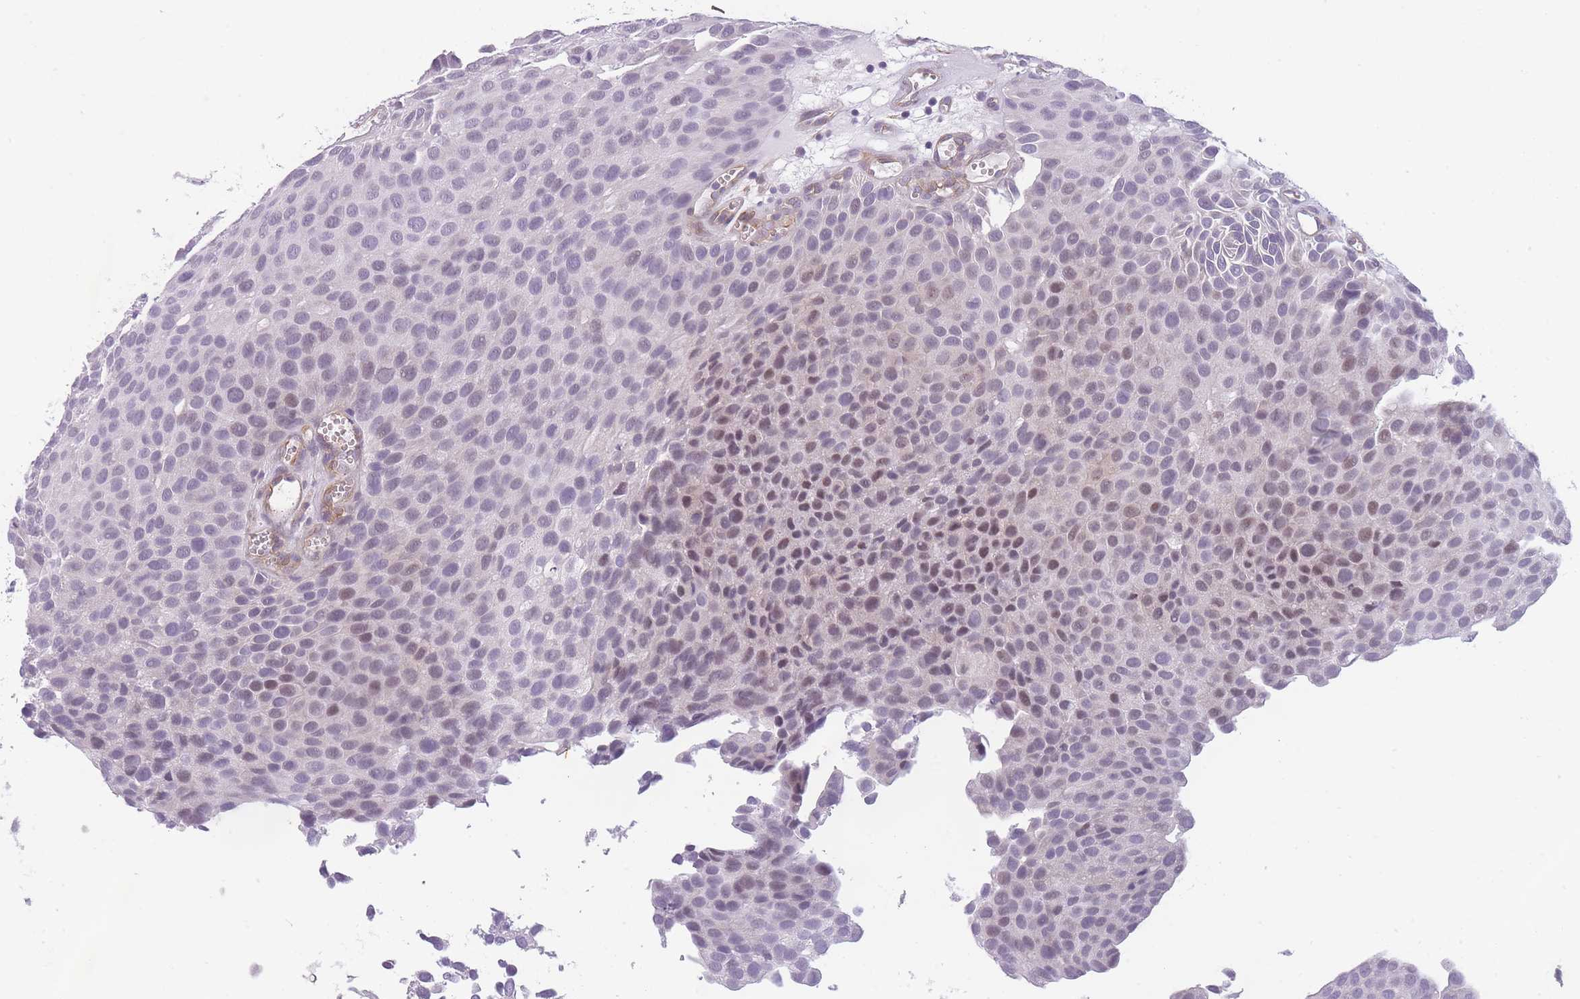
{"staining": {"intensity": "weak", "quantity": "<25%", "location": "nuclear"}, "tissue": "urothelial cancer", "cell_type": "Tumor cells", "image_type": "cancer", "snomed": [{"axis": "morphology", "description": "Urothelial carcinoma, Low grade"}, {"axis": "topography", "description": "Urinary bladder"}], "caption": "Immunohistochemistry (IHC) micrograph of neoplastic tissue: human low-grade urothelial carcinoma stained with DAB displays no significant protein positivity in tumor cells. Nuclei are stained in blue.", "gene": "OR6B3", "patient": {"sex": "male", "age": 88}}